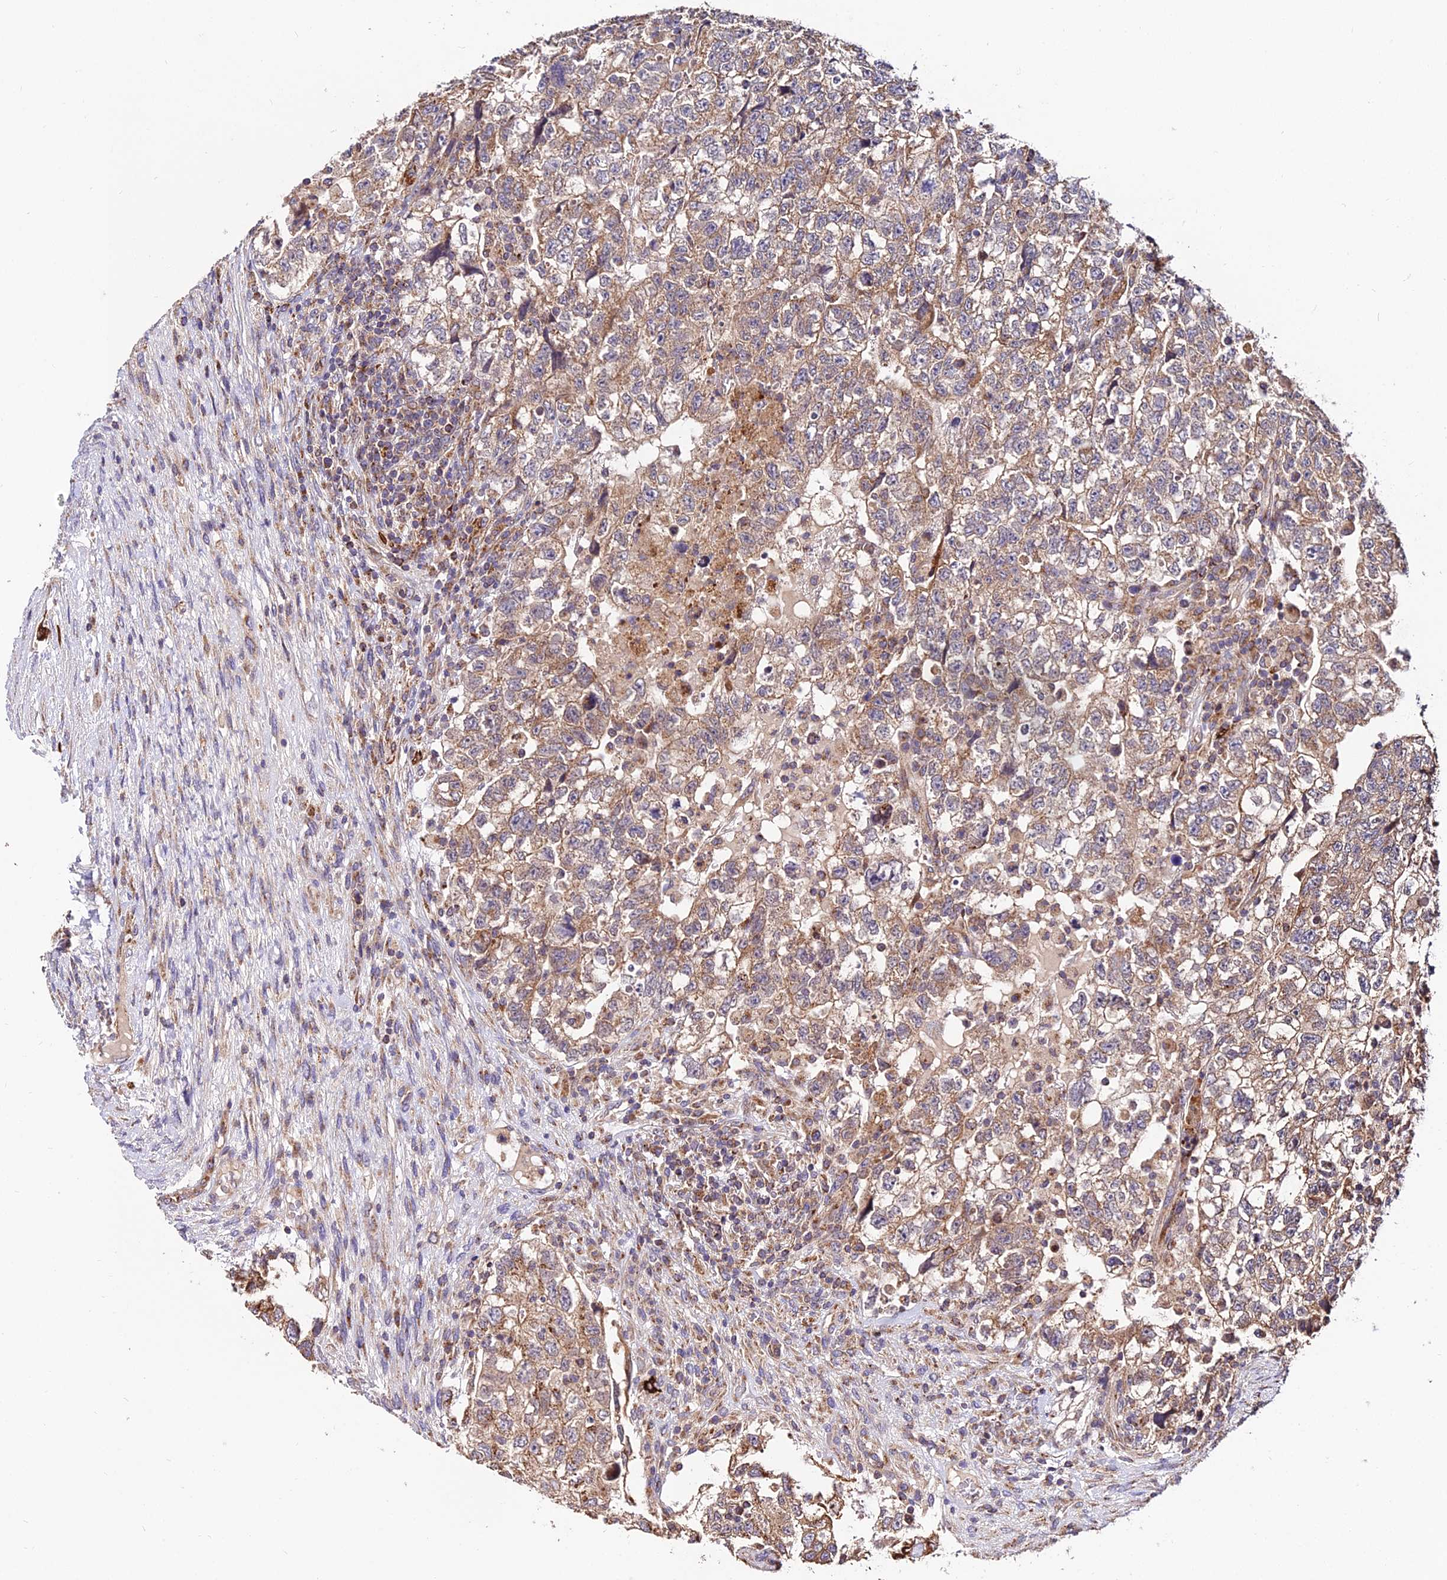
{"staining": {"intensity": "moderate", "quantity": ">75%", "location": "cytoplasmic/membranous"}, "tissue": "testis cancer", "cell_type": "Tumor cells", "image_type": "cancer", "snomed": [{"axis": "morphology", "description": "Normal tissue, NOS"}, {"axis": "morphology", "description": "Carcinoma, Embryonal, NOS"}, {"axis": "topography", "description": "Testis"}], "caption": "Testis cancer was stained to show a protein in brown. There is medium levels of moderate cytoplasmic/membranous staining in approximately >75% of tumor cells.", "gene": "PEX19", "patient": {"sex": "male", "age": 36}}